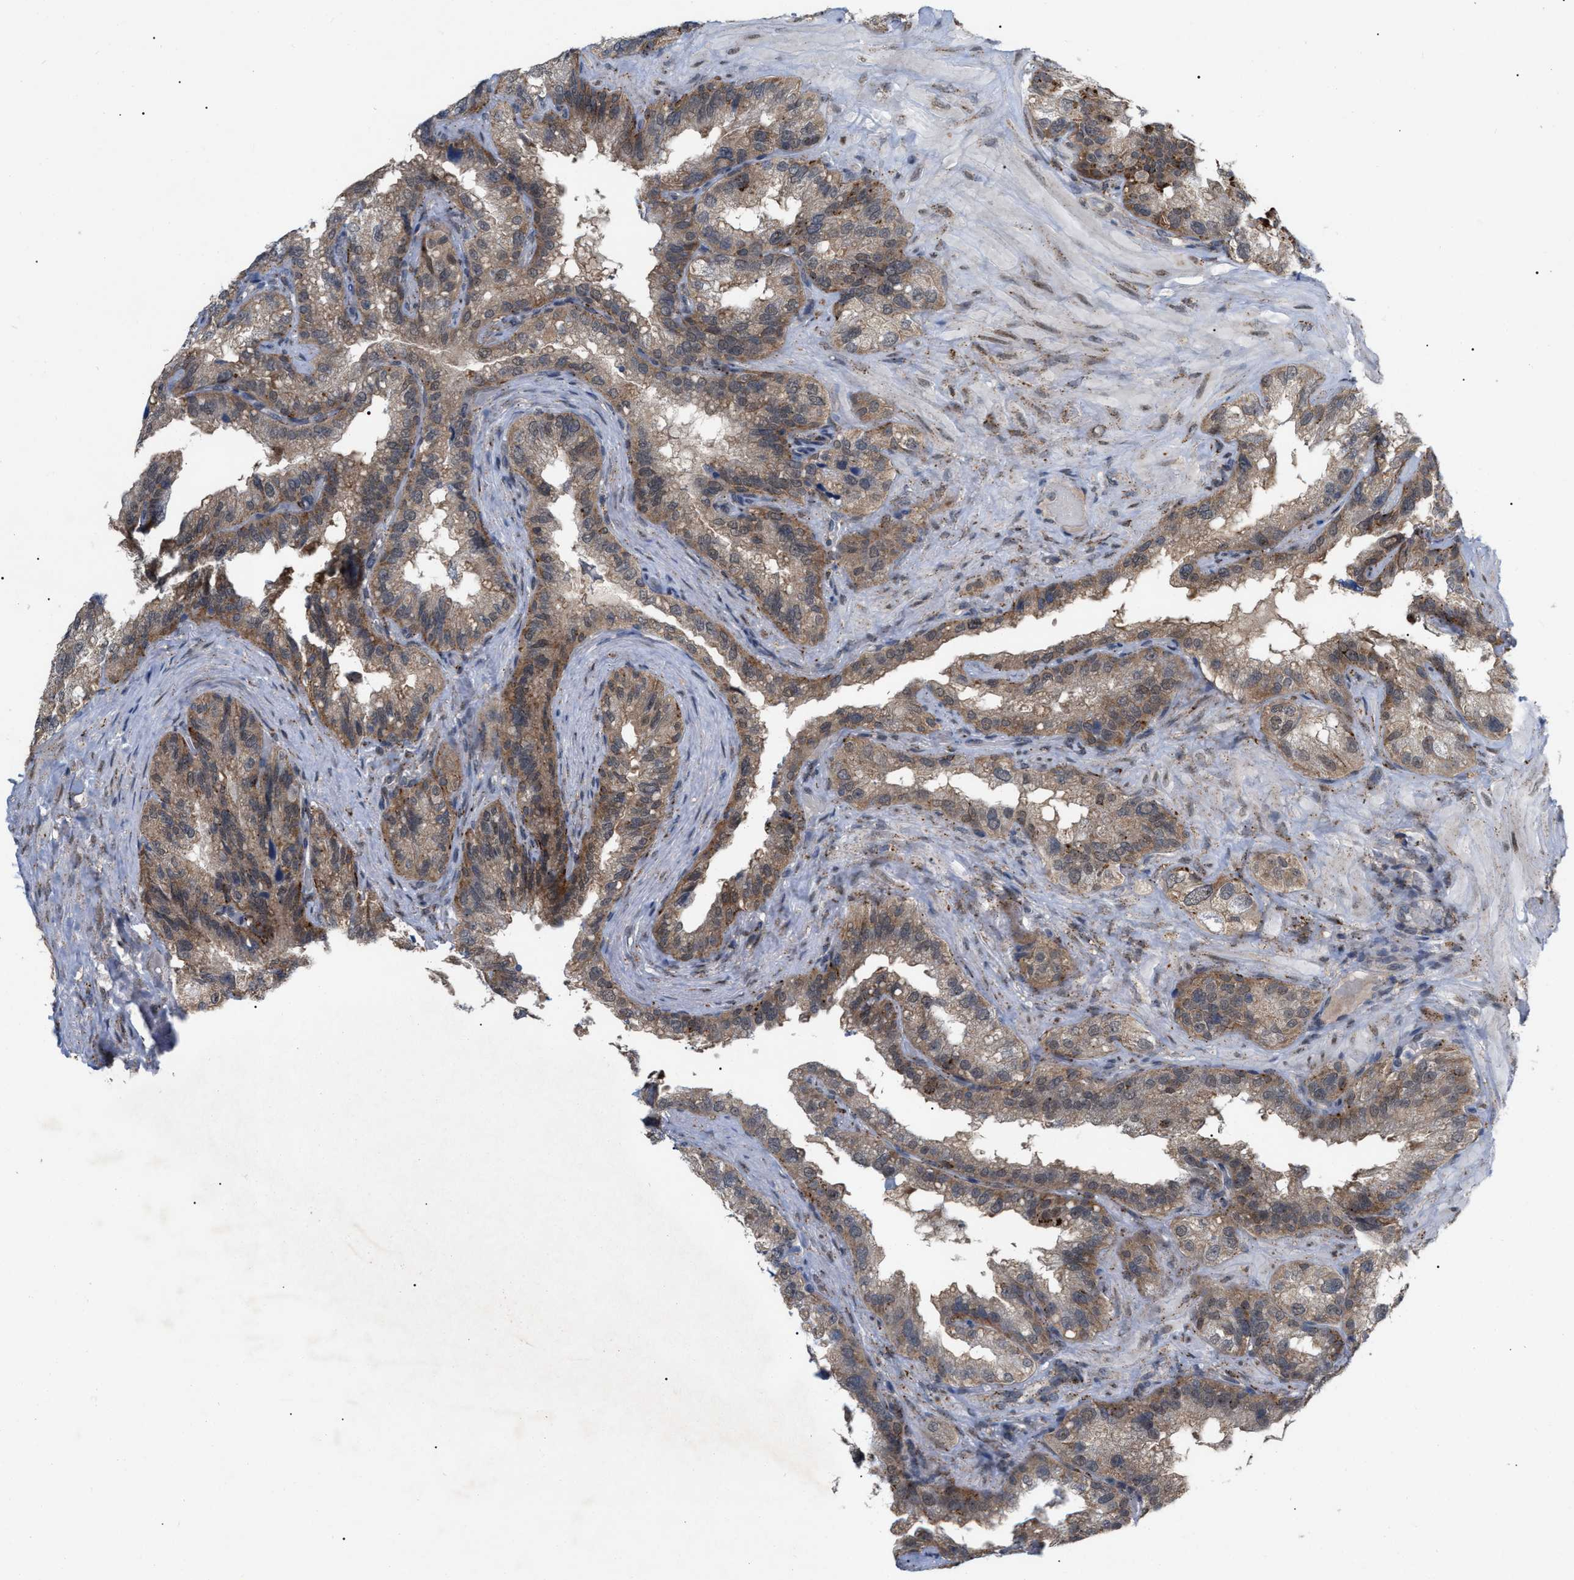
{"staining": {"intensity": "moderate", "quantity": "25%-75%", "location": "cytoplasmic/membranous"}, "tissue": "seminal vesicle", "cell_type": "Glandular cells", "image_type": "normal", "snomed": [{"axis": "morphology", "description": "Normal tissue, NOS"}, {"axis": "topography", "description": "Seminal veicle"}], "caption": "Normal seminal vesicle was stained to show a protein in brown. There is medium levels of moderate cytoplasmic/membranous staining in approximately 25%-75% of glandular cells. Immunohistochemistry stains the protein in brown and the nuclei are stained blue.", "gene": "UPF1", "patient": {"sex": "male", "age": 68}}